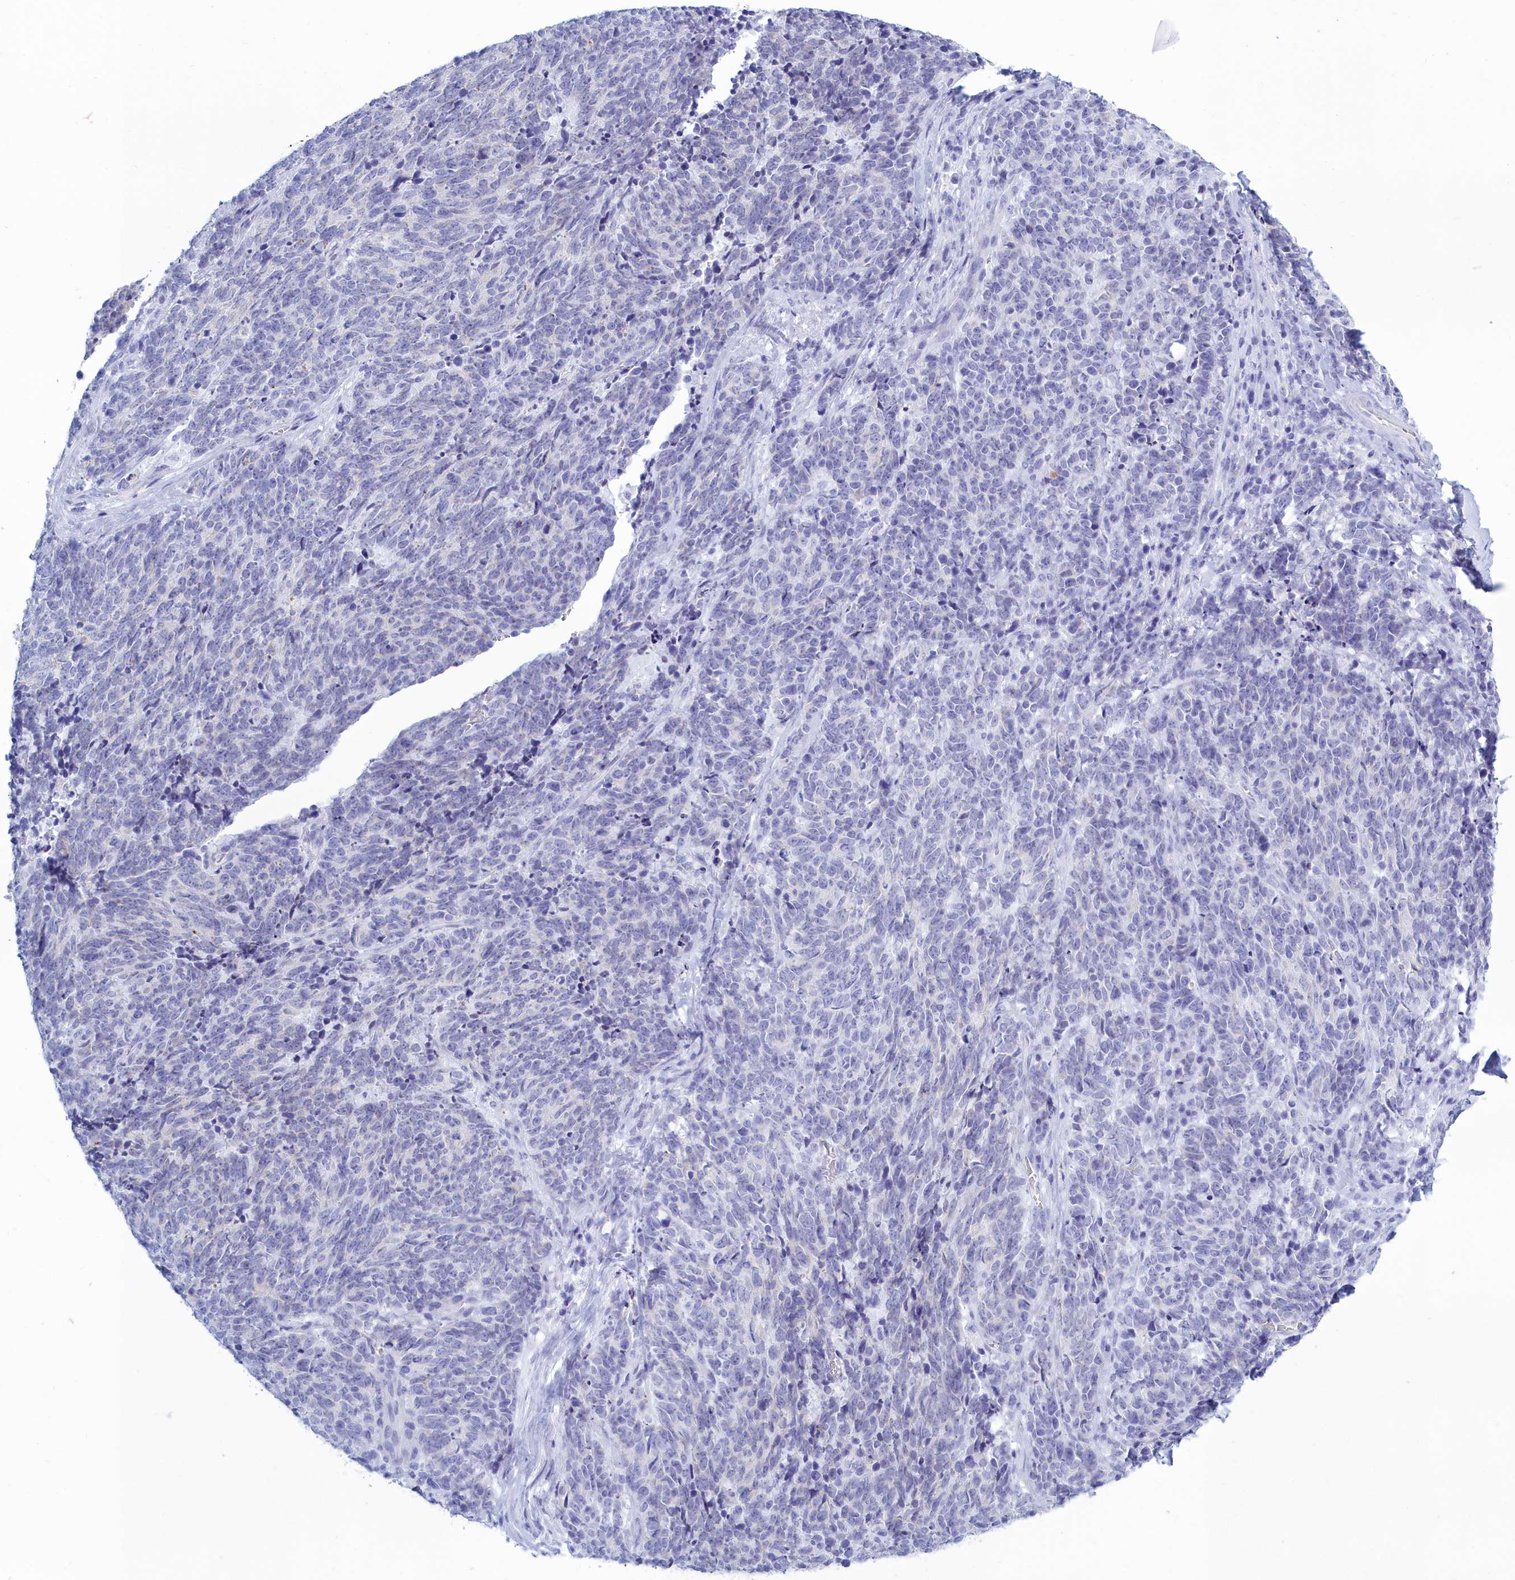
{"staining": {"intensity": "negative", "quantity": "none", "location": "none"}, "tissue": "cervical cancer", "cell_type": "Tumor cells", "image_type": "cancer", "snomed": [{"axis": "morphology", "description": "Squamous cell carcinoma, NOS"}, {"axis": "topography", "description": "Cervix"}], "caption": "IHC image of neoplastic tissue: cervical cancer stained with DAB exhibits no significant protein expression in tumor cells.", "gene": "TMEM97", "patient": {"sex": "female", "age": 29}}